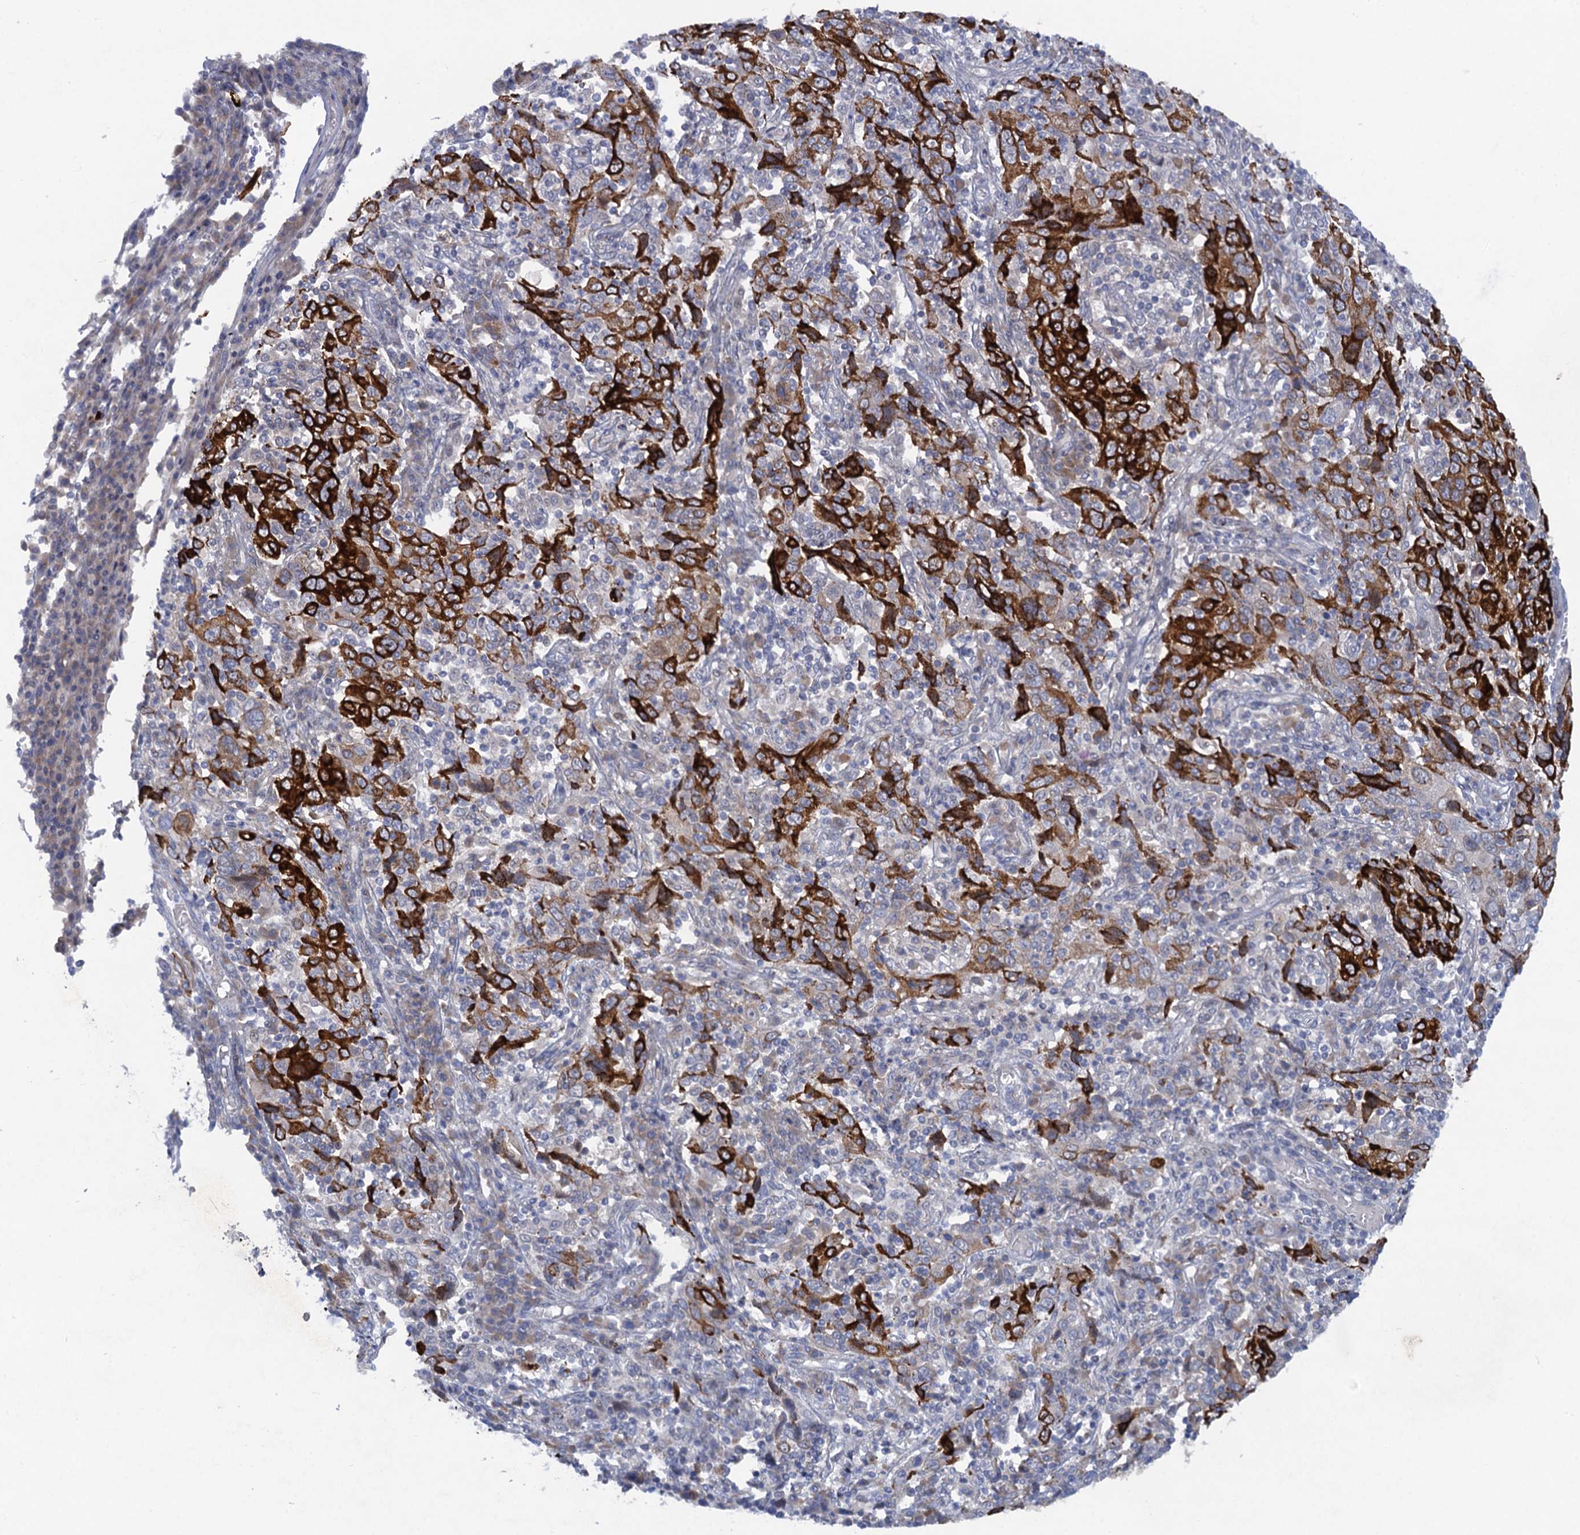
{"staining": {"intensity": "strong", "quantity": "25%-75%", "location": "cytoplasmic/membranous"}, "tissue": "cervical cancer", "cell_type": "Tumor cells", "image_type": "cancer", "snomed": [{"axis": "morphology", "description": "Squamous cell carcinoma, NOS"}, {"axis": "topography", "description": "Cervix"}], "caption": "A micrograph showing strong cytoplasmic/membranous expression in about 25%-75% of tumor cells in cervical squamous cell carcinoma, as visualized by brown immunohistochemical staining.", "gene": "QPCTL", "patient": {"sex": "female", "age": 46}}